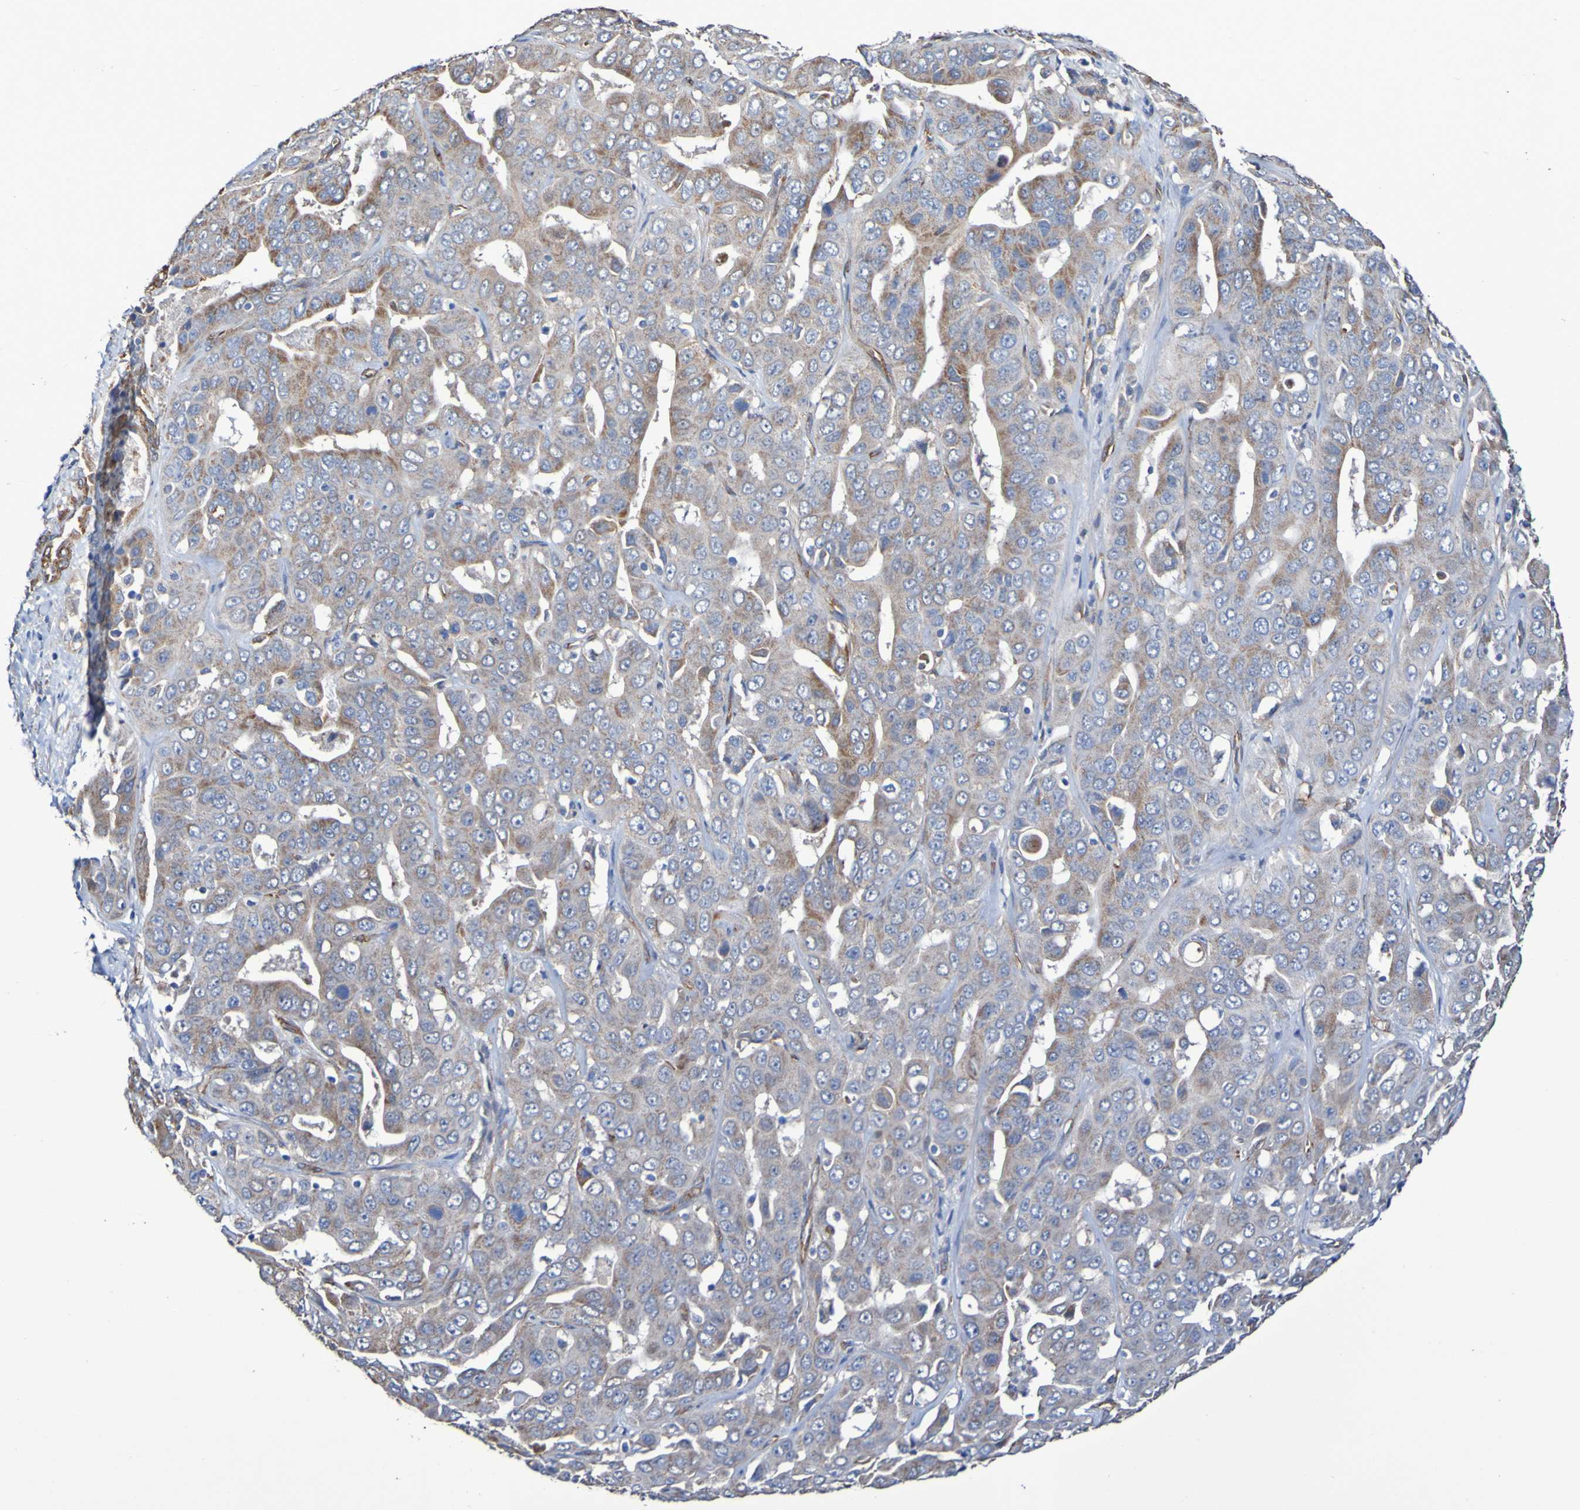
{"staining": {"intensity": "weak", "quantity": ">75%", "location": "cytoplasmic/membranous"}, "tissue": "liver cancer", "cell_type": "Tumor cells", "image_type": "cancer", "snomed": [{"axis": "morphology", "description": "Cholangiocarcinoma"}, {"axis": "topography", "description": "Liver"}], "caption": "This is a histology image of immunohistochemistry staining of liver cholangiocarcinoma, which shows weak positivity in the cytoplasmic/membranous of tumor cells.", "gene": "ELMOD3", "patient": {"sex": "female", "age": 52}}